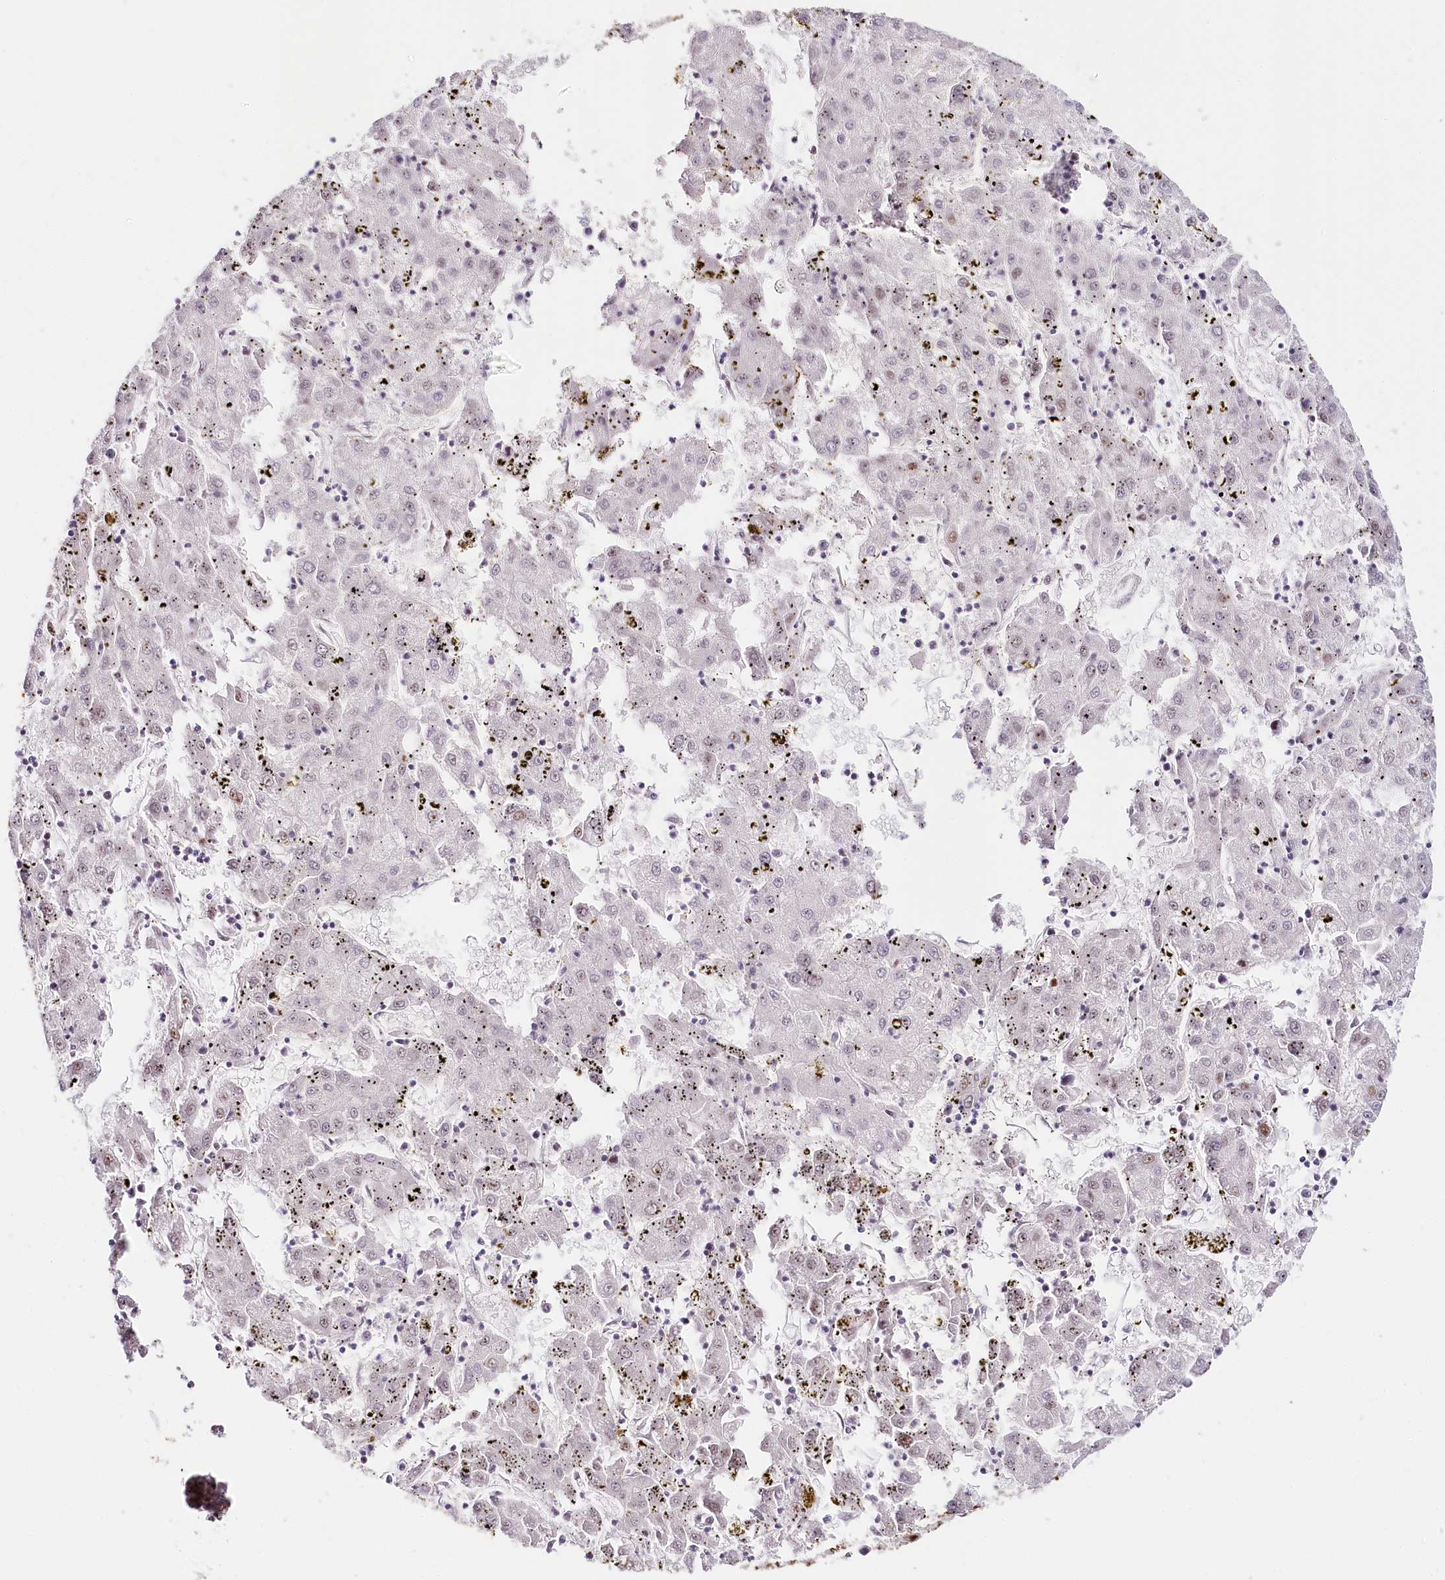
{"staining": {"intensity": "weak", "quantity": "<25%", "location": "nuclear"}, "tissue": "liver cancer", "cell_type": "Tumor cells", "image_type": "cancer", "snomed": [{"axis": "morphology", "description": "Carcinoma, Hepatocellular, NOS"}, {"axis": "topography", "description": "Liver"}], "caption": "Liver hepatocellular carcinoma was stained to show a protein in brown. There is no significant expression in tumor cells. Nuclei are stained in blue.", "gene": "TP53", "patient": {"sex": "male", "age": 72}}